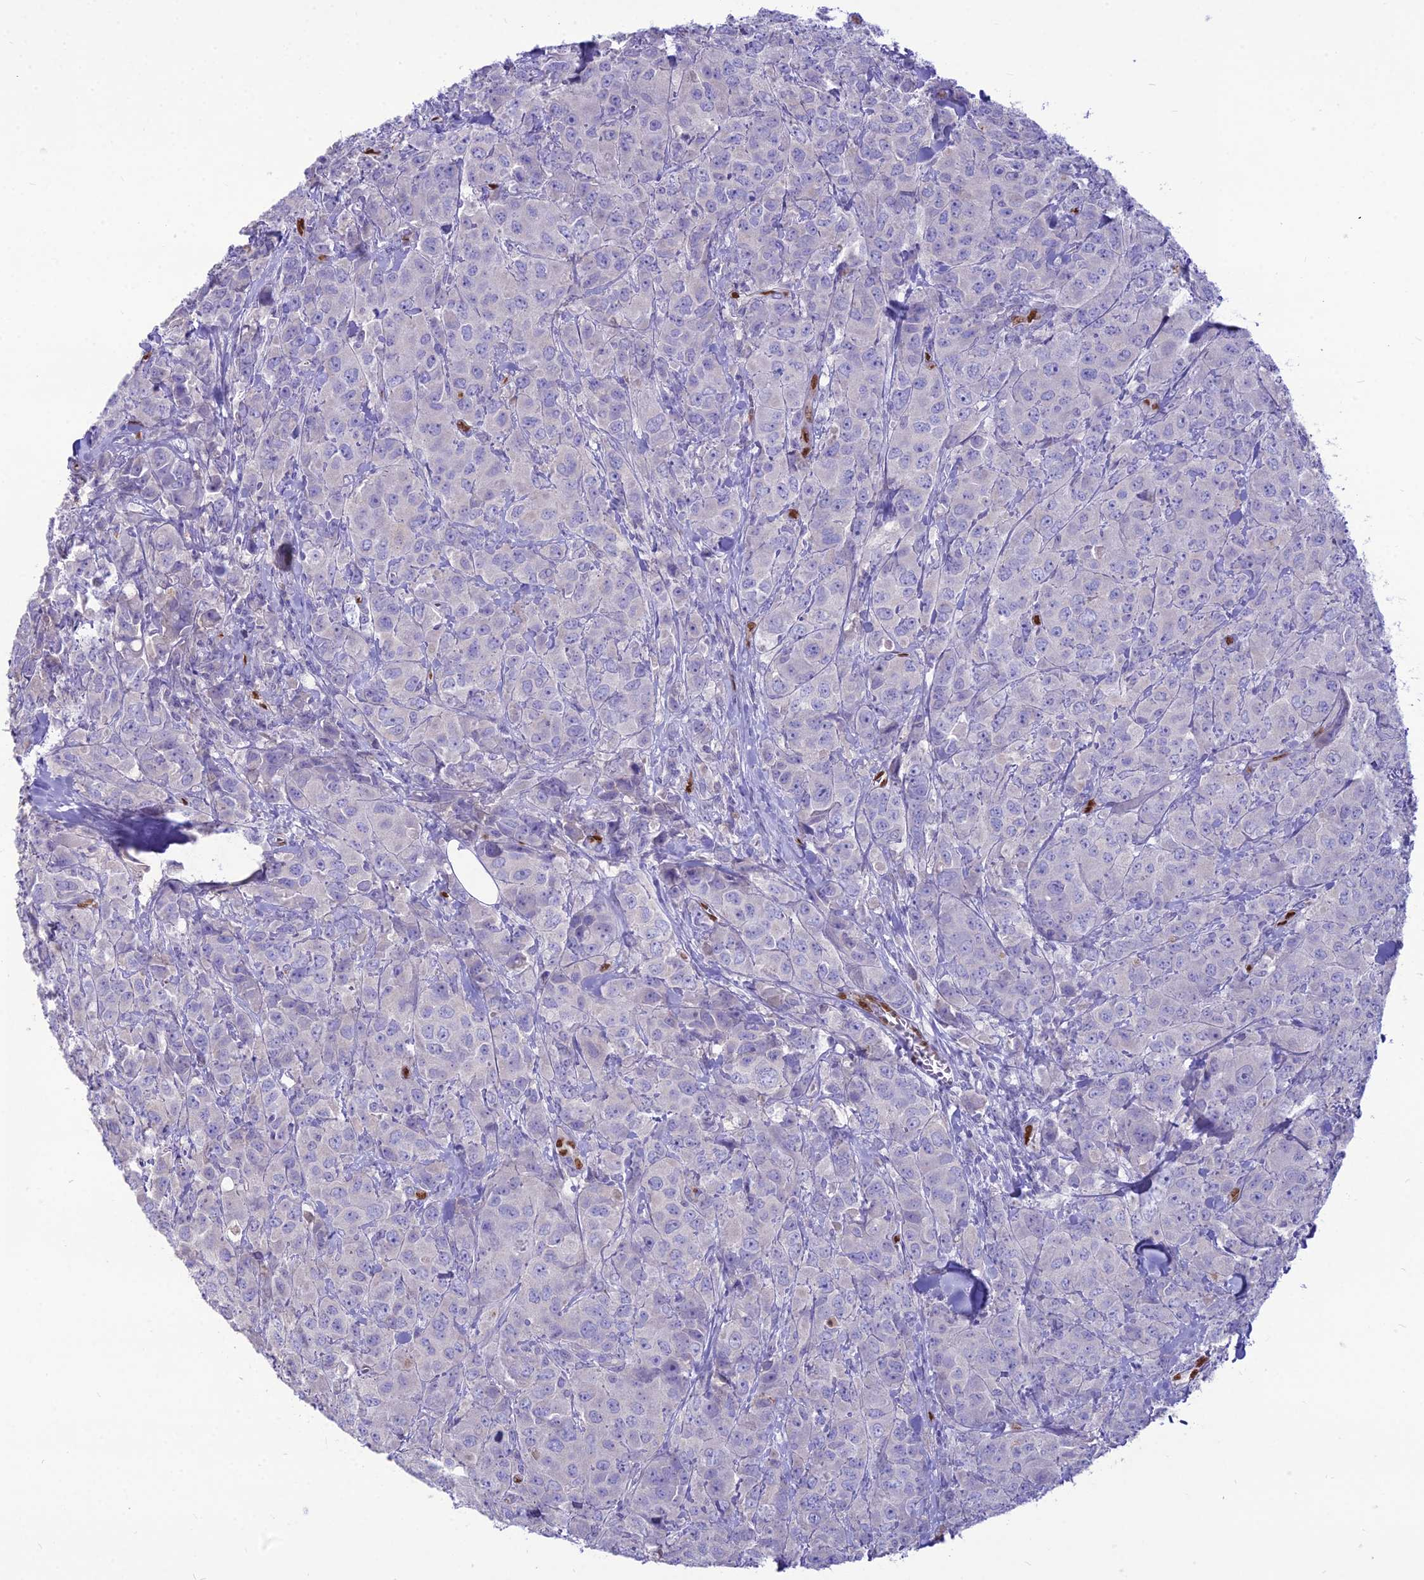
{"staining": {"intensity": "negative", "quantity": "none", "location": "none"}, "tissue": "breast cancer", "cell_type": "Tumor cells", "image_type": "cancer", "snomed": [{"axis": "morphology", "description": "Duct carcinoma"}, {"axis": "topography", "description": "Breast"}], "caption": "Tumor cells show no significant staining in breast cancer (infiltrating ductal carcinoma).", "gene": "NOVA2", "patient": {"sex": "female", "age": 43}}